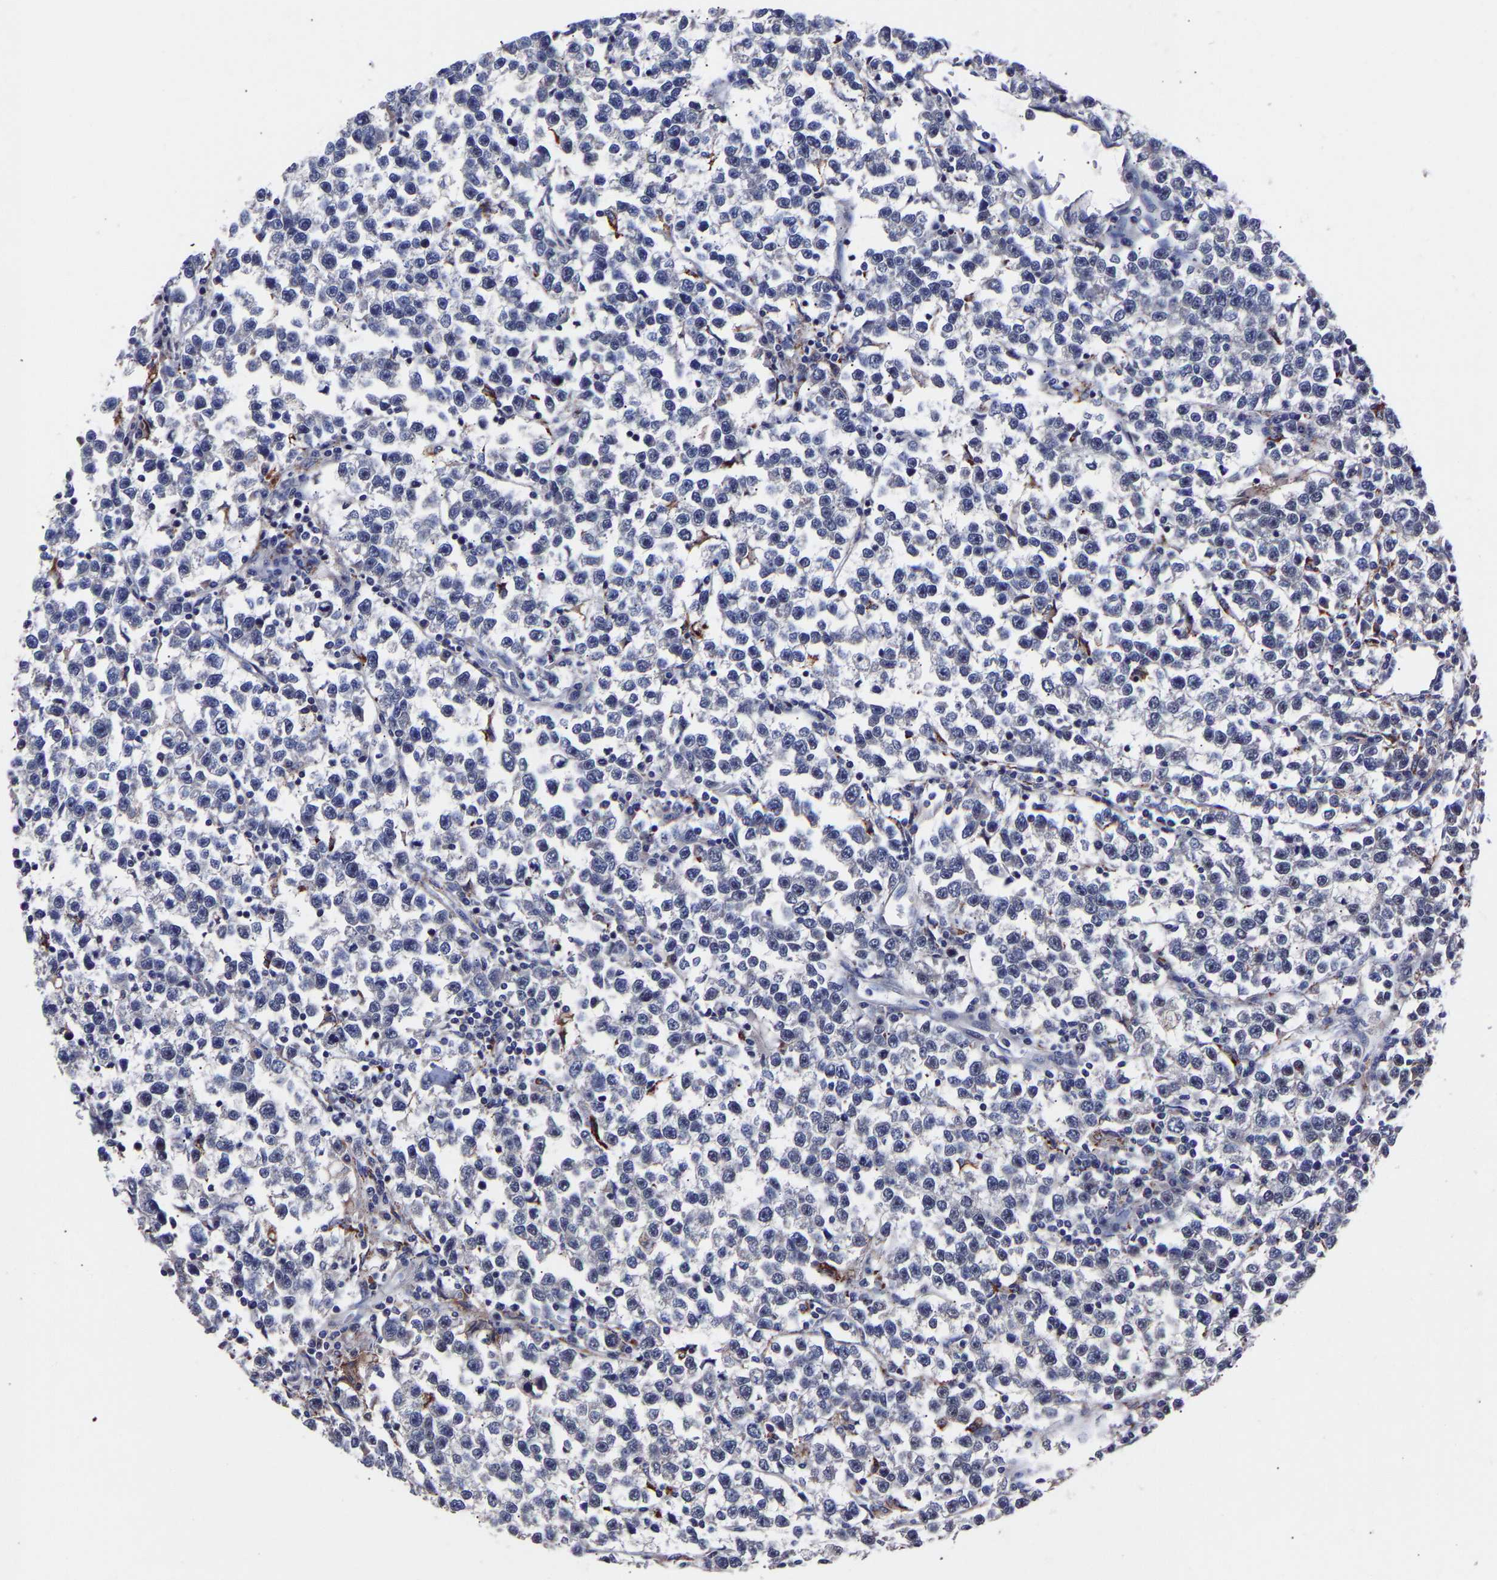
{"staining": {"intensity": "weak", "quantity": "<25%", "location": "nuclear"}, "tissue": "testis cancer", "cell_type": "Tumor cells", "image_type": "cancer", "snomed": [{"axis": "morphology", "description": "Normal tissue, NOS"}, {"axis": "morphology", "description": "Seminoma, NOS"}, {"axis": "topography", "description": "Testis"}], "caption": "Immunohistochemistry (IHC) histopathology image of human testis seminoma stained for a protein (brown), which demonstrates no expression in tumor cells.", "gene": "SEM1", "patient": {"sex": "male", "age": 43}}